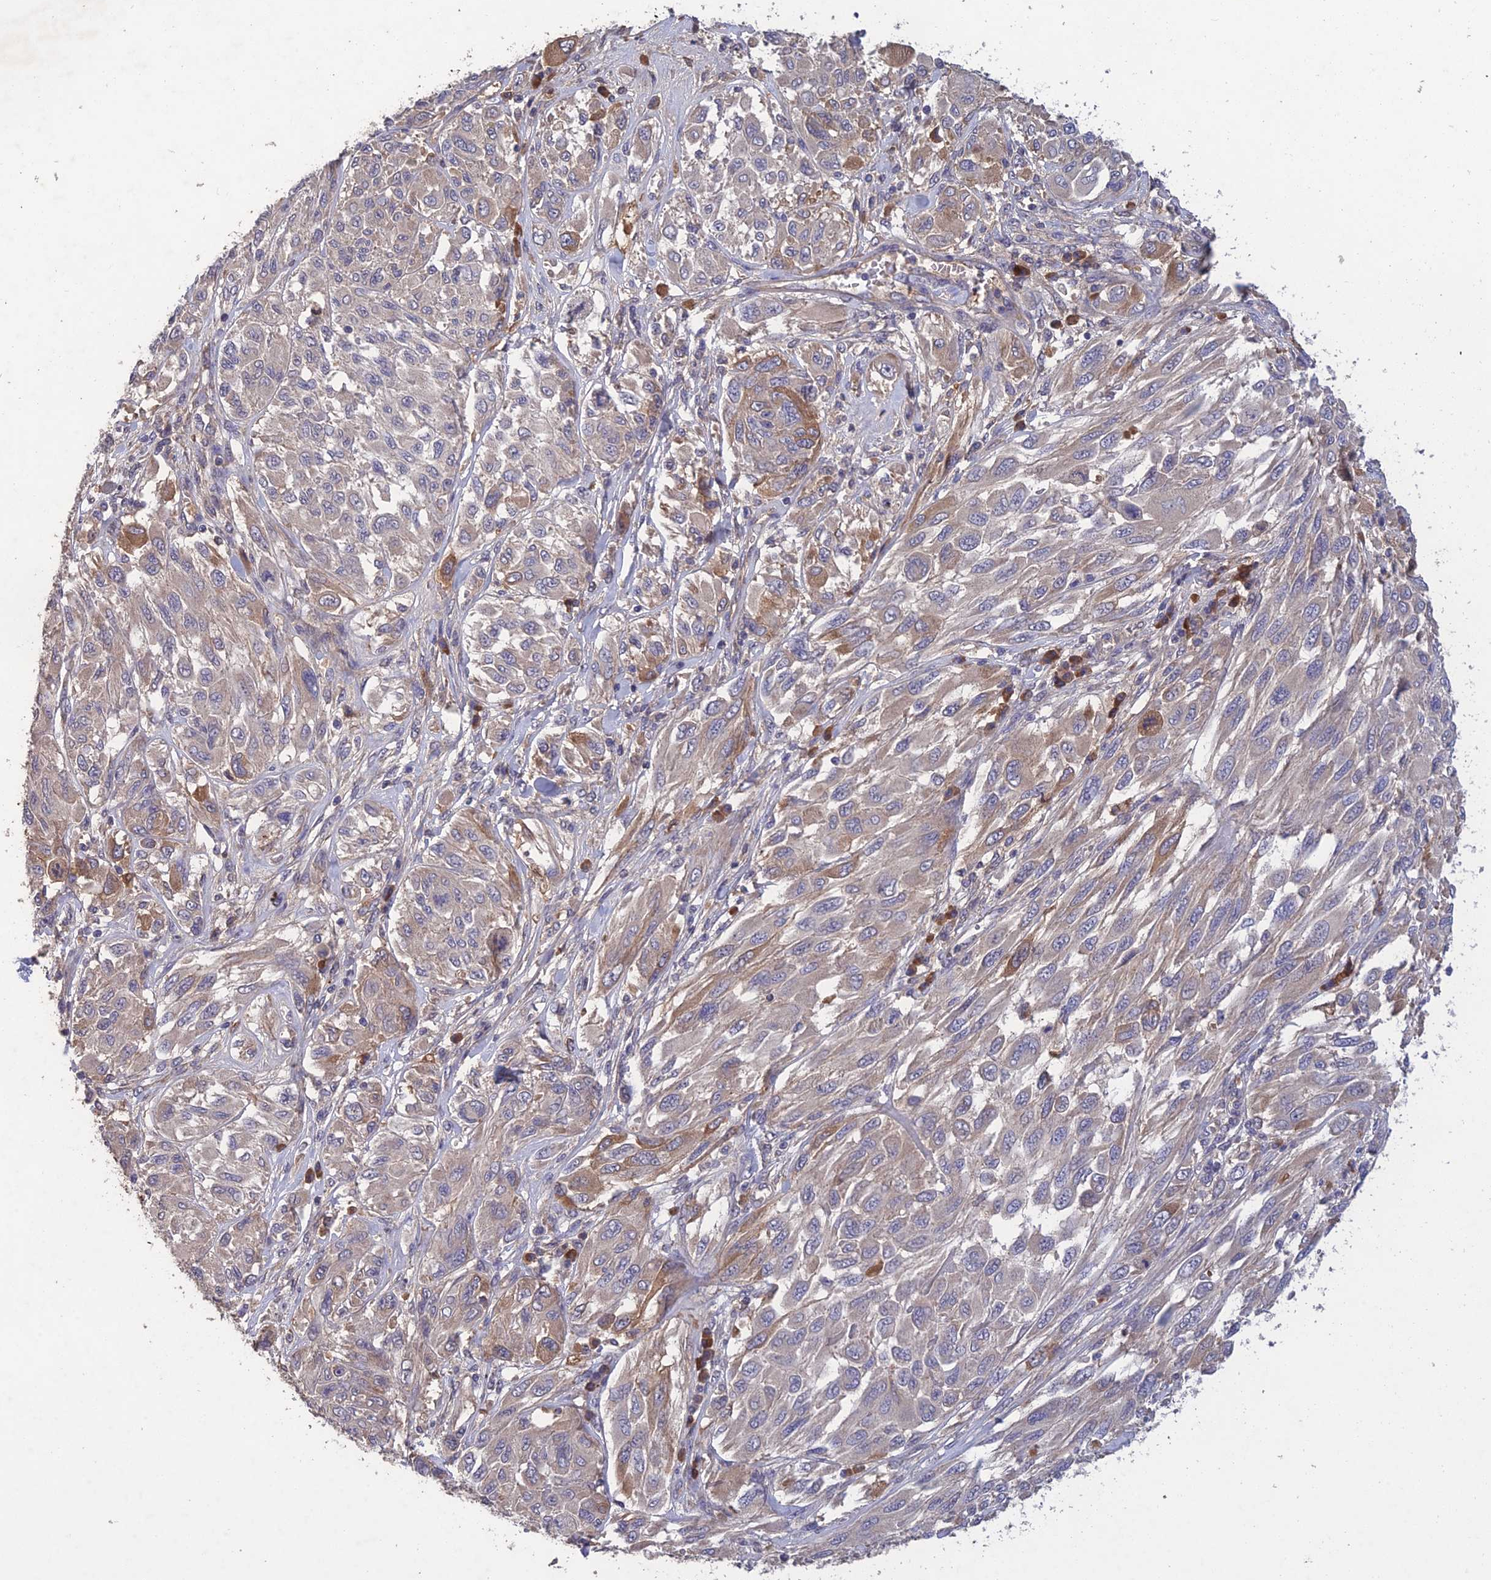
{"staining": {"intensity": "weak", "quantity": "<25%", "location": "cytoplasmic/membranous"}, "tissue": "melanoma", "cell_type": "Tumor cells", "image_type": "cancer", "snomed": [{"axis": "morphology", "description": "Malignant melanoma, NOS"}, {"axis": "topography", "description": "Skin"}], "caption": "Melanoma was stained to show a protein in brown. There is no significant staining in tumor cells. Brightfield microscopy of immunohistochemistry stained with DAB (brown) and hematoxylin (blue), captured at high magnification.", "gene": "SLC39A13", "patient": {"sex": "female", "age": 91}}